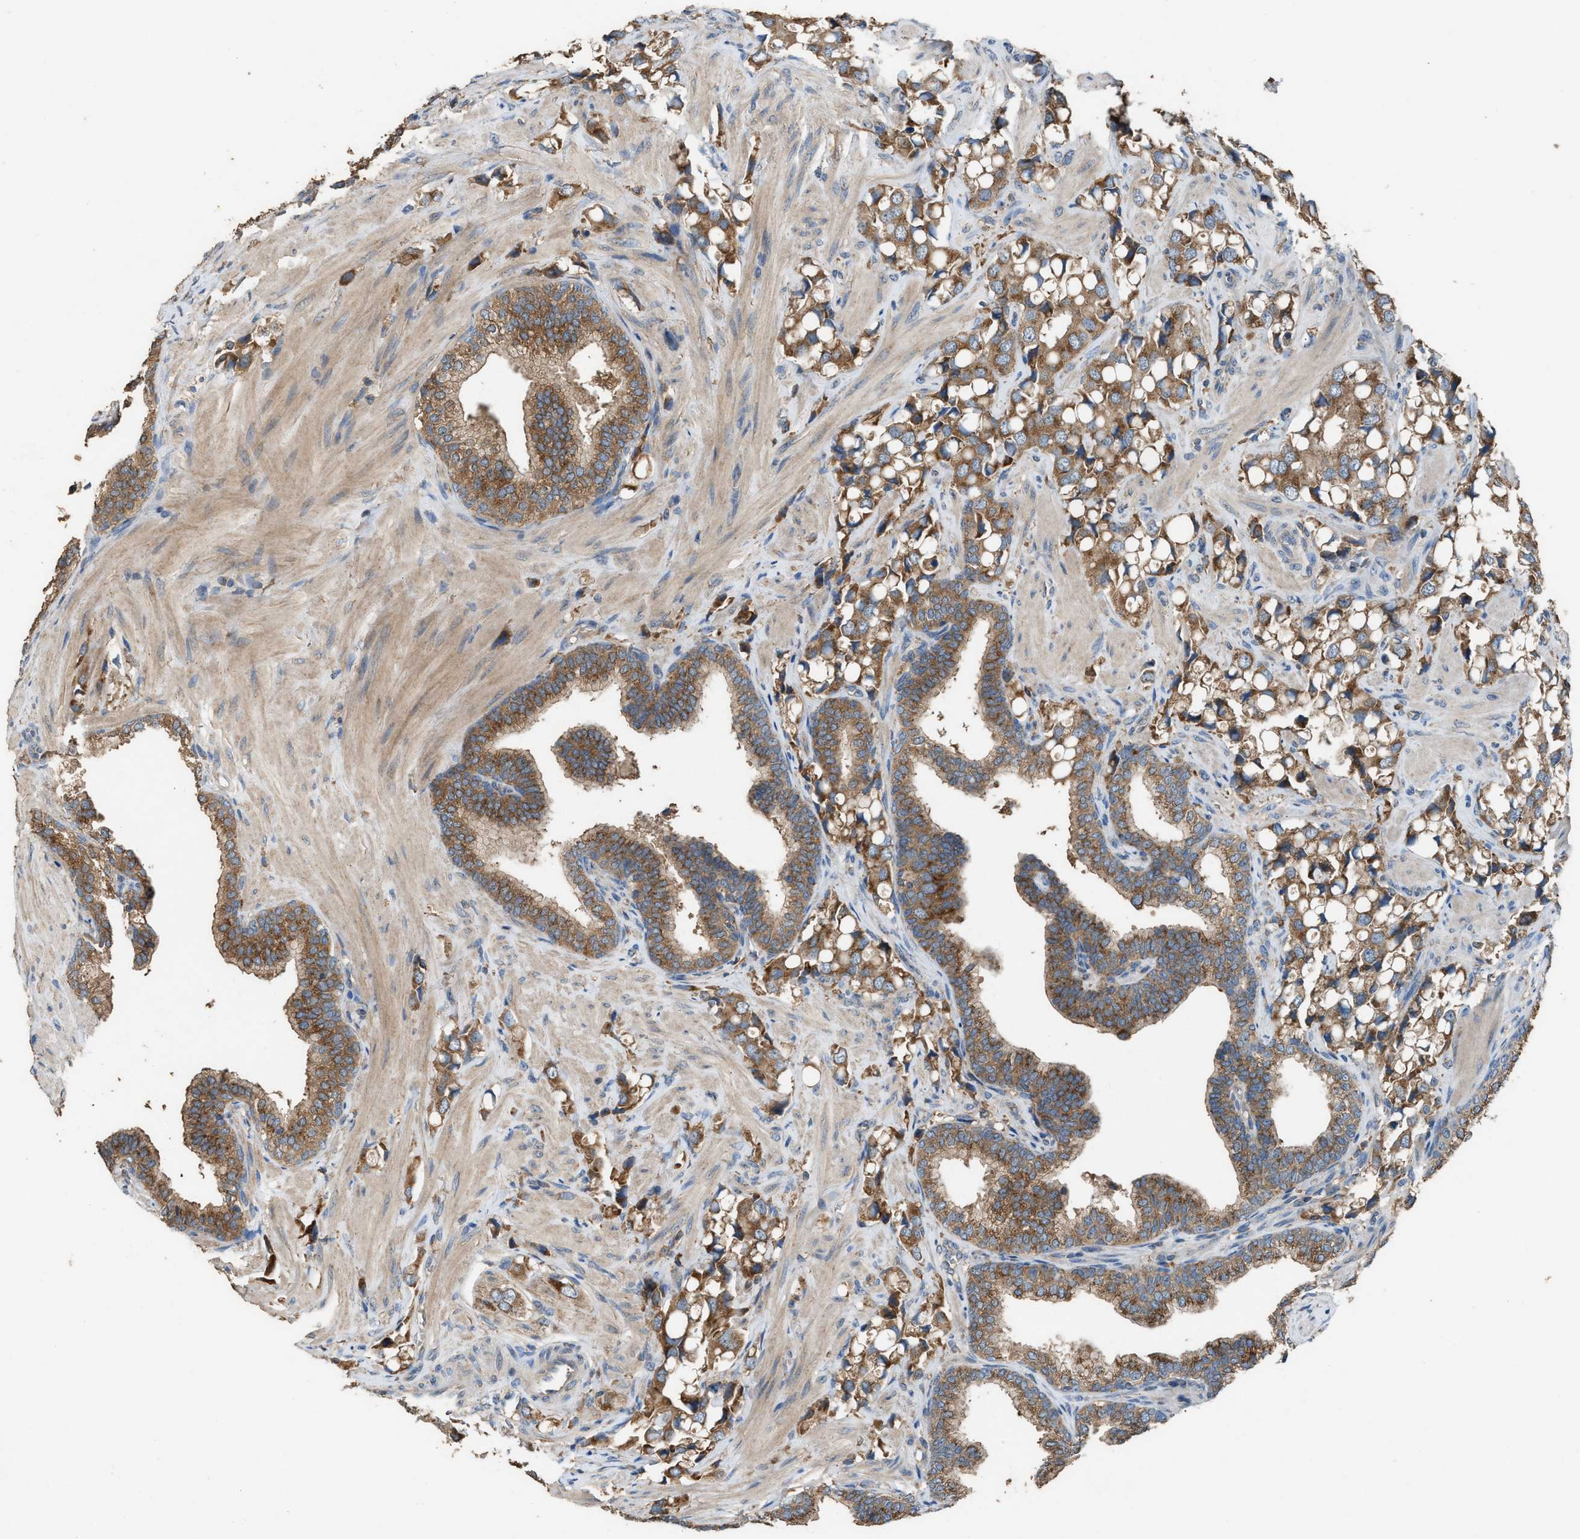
{"staining": {"intensity": "moderate", "quantity": ">75%", "location": "cytoplasmic/membranous"}, "tissue": "prostate cancer", "cell_type": "Tumor cells", "image_type": "cancer", "snomed": [{"axis": "morphology", "description": "Adenocarcinoma, High grade"}, {"axis": "topography", "description": "Prostate"}], "caption": "Tumor cells show medium levels of moderate cytoplasmic/membranous expression in approximately >75% of cells in human prostate cancer.", "gene": "TPK1", "patient": {"sex": "male", "age": 52}}